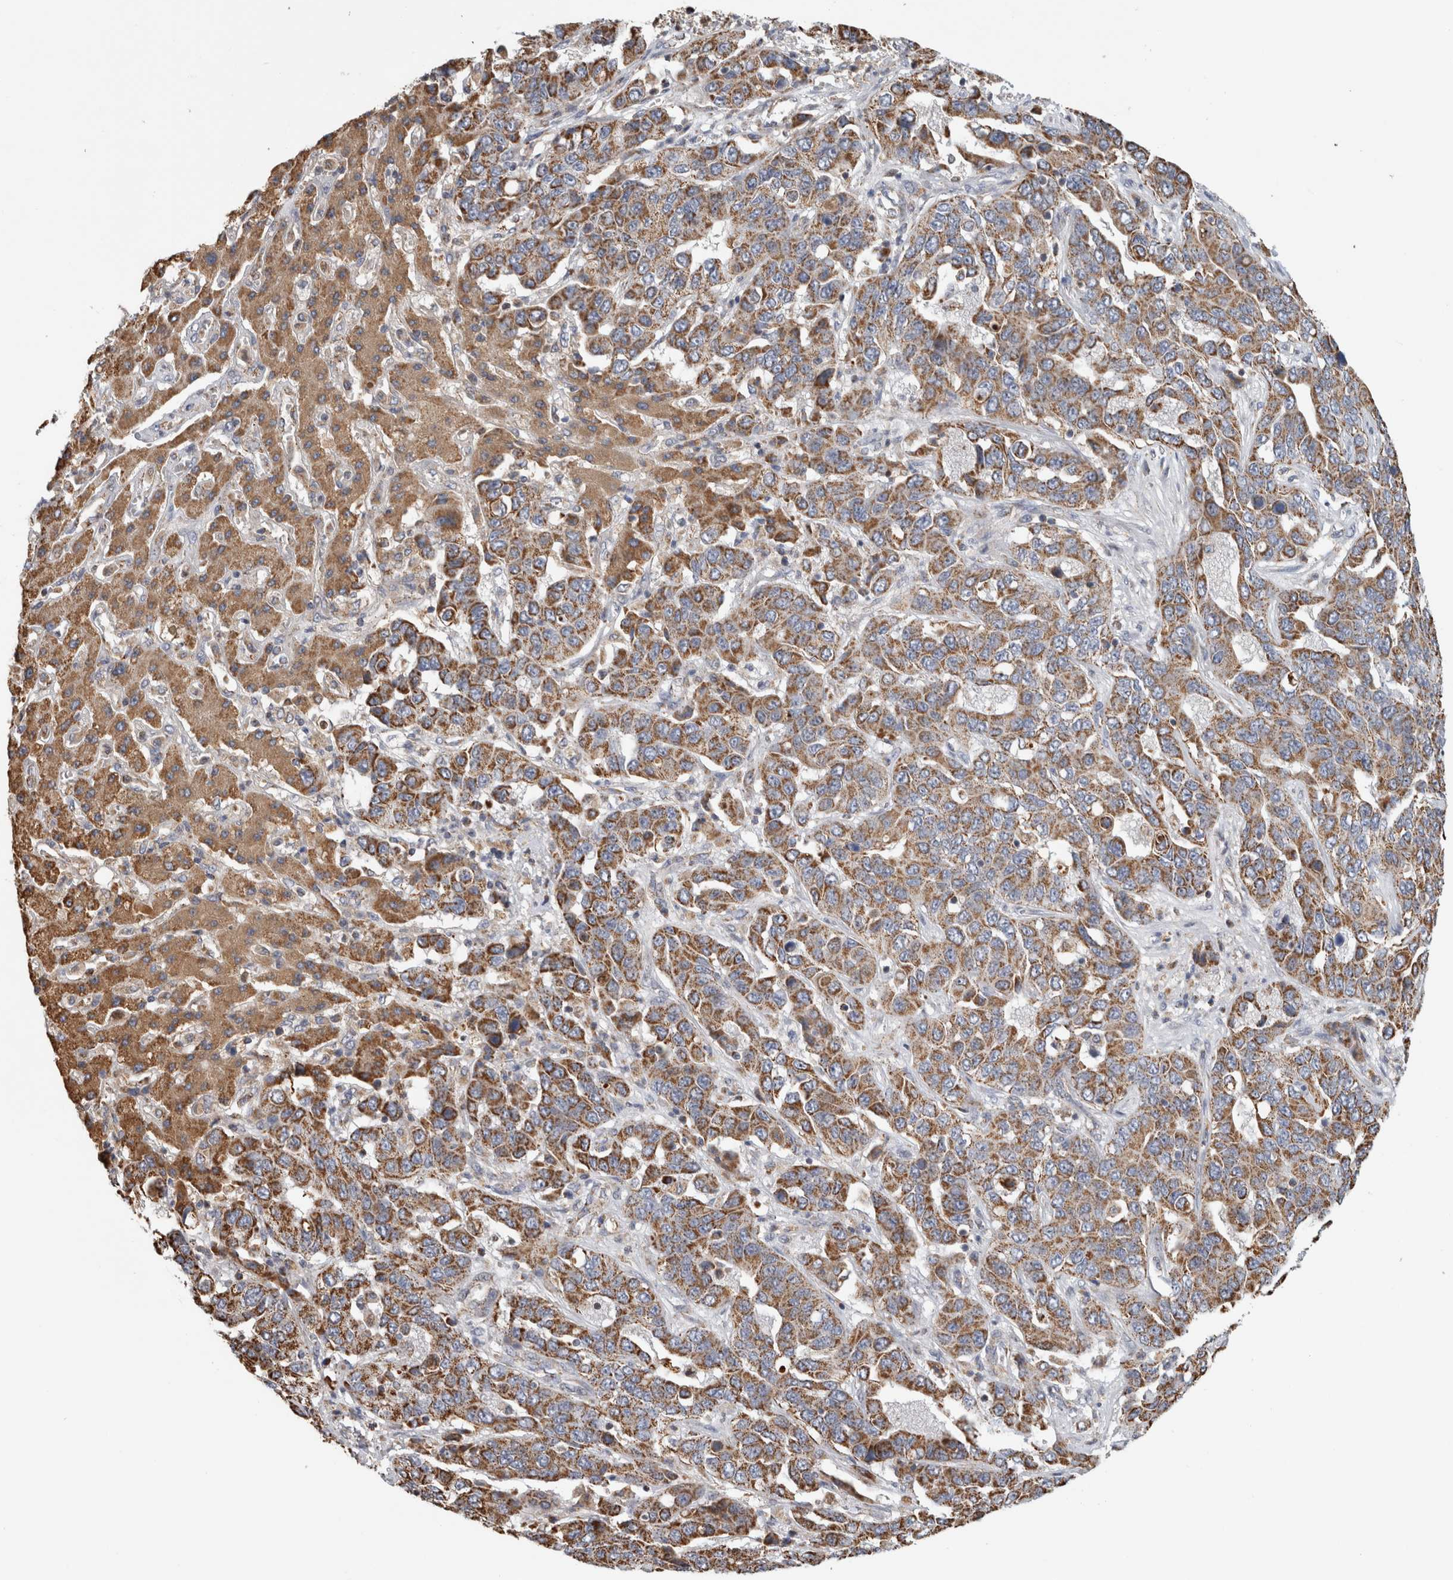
{"staining": {"intensity": "moderate", "quantity": ">75%", "location": "cytoplasmic/membranous"}, "tissue": "liver cancer", "cell_type": "Tumor cells", "image_type": "cancer", "snomed": [{"axis": "morphology", "description": "Cholangiocarcinoma"}, {"axis": "topography", "description": "Liver"}], "caption": "Protein staining of liver cholangiocarcinoma tissue shows moderate cytoplasmic/membranous expression in about >75% of tumor cells. Nuclei are stained in blue.", "gene": "ST8SIA1", "patient": {"sex": "female", "age": 52}}